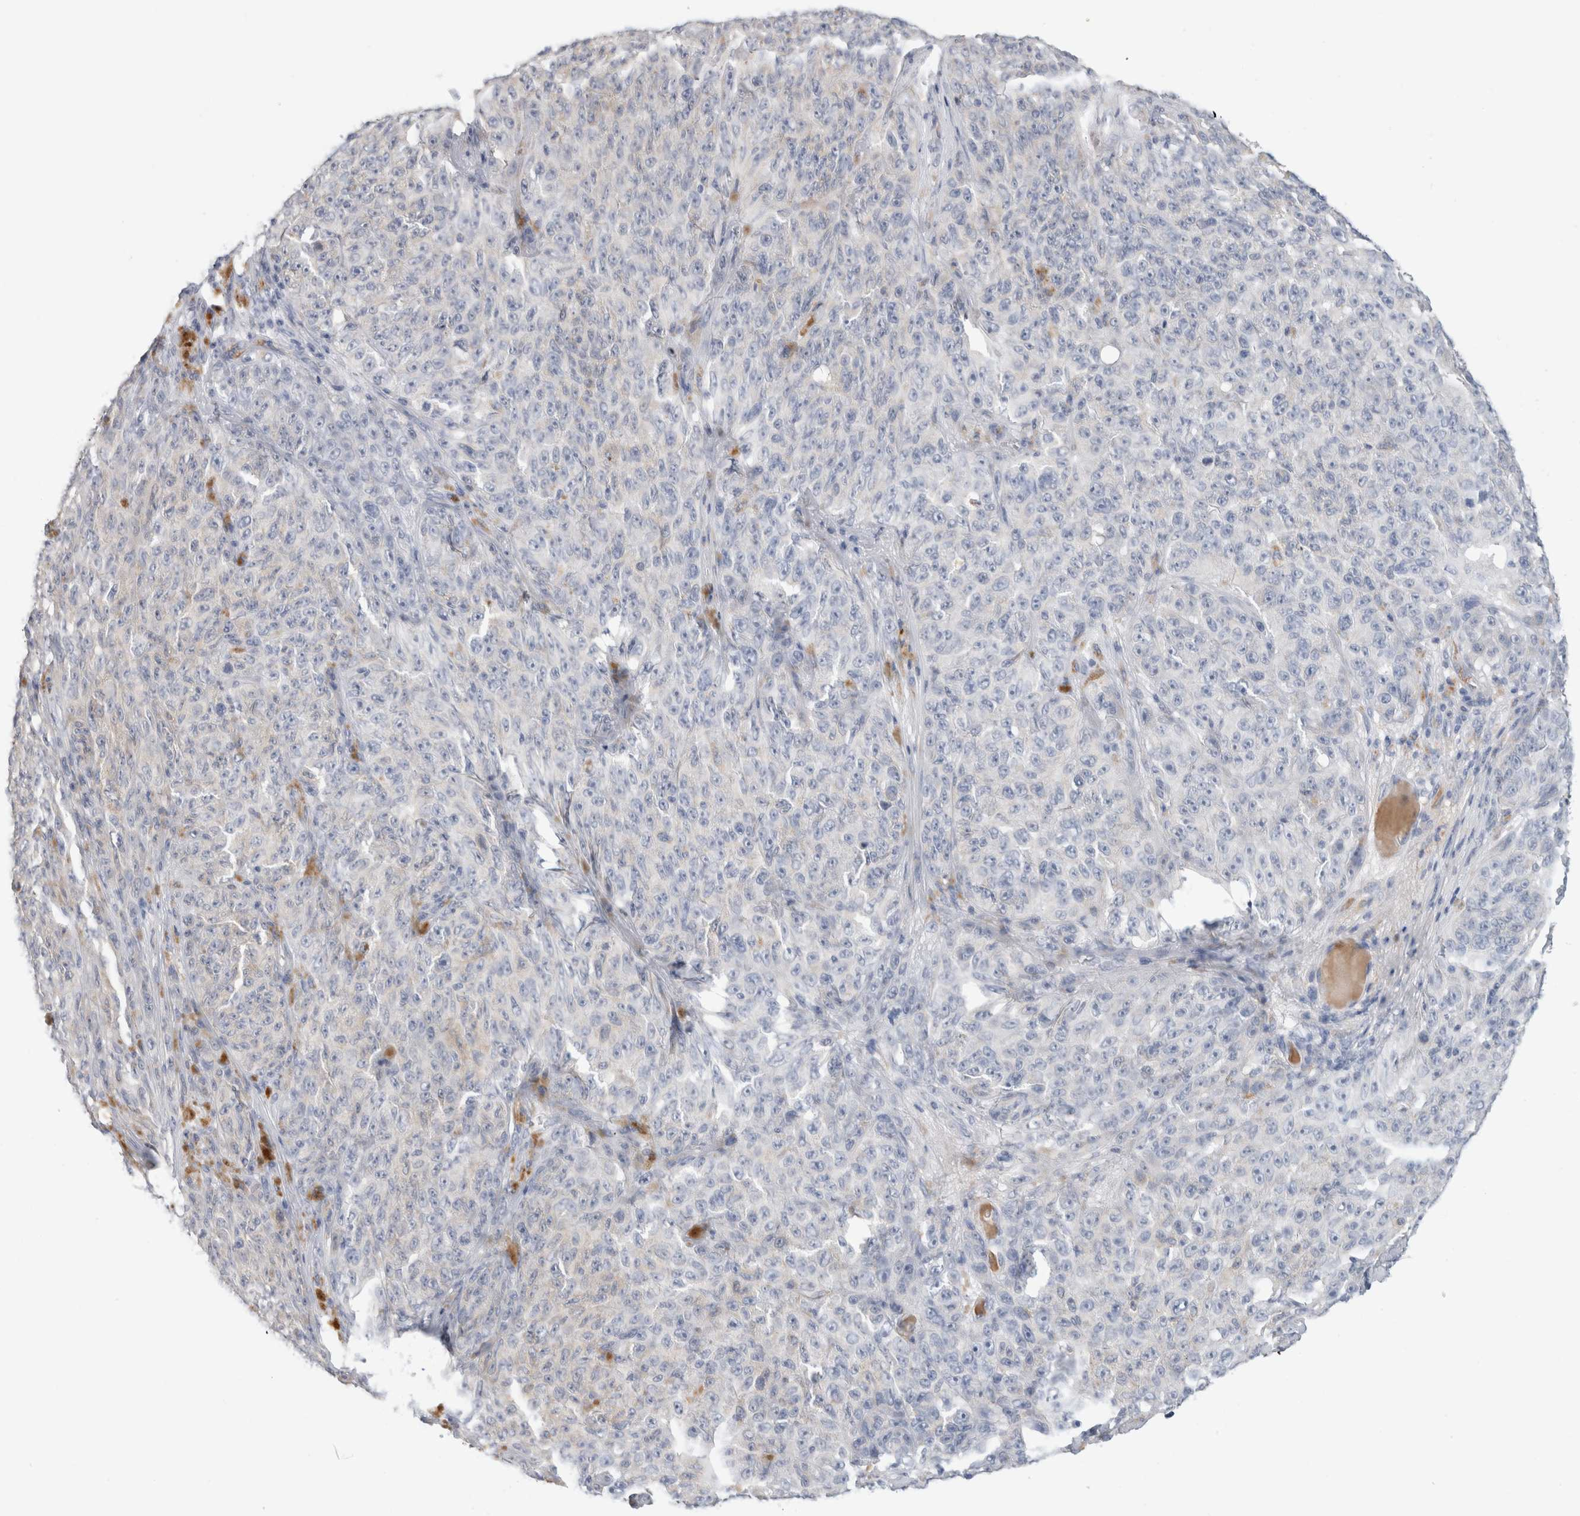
{"staining": {"intensity": "negative", "quantity": "none", "location": "none"}, "tissue": "melanoma", "cell_type": "Tumor cells", "image_type": "cancer", "snomed": [{"axis": "morphology", "description": "Malignant melanoma, NOS"}, {"axis": "topography", "description": "Skin"}], "caption": "A histopathology image of human malignant melanoma is negative for staining in tumor cells.", "gene": "SCGB1A1", "patient": {"sex": "female", "age": 82}}